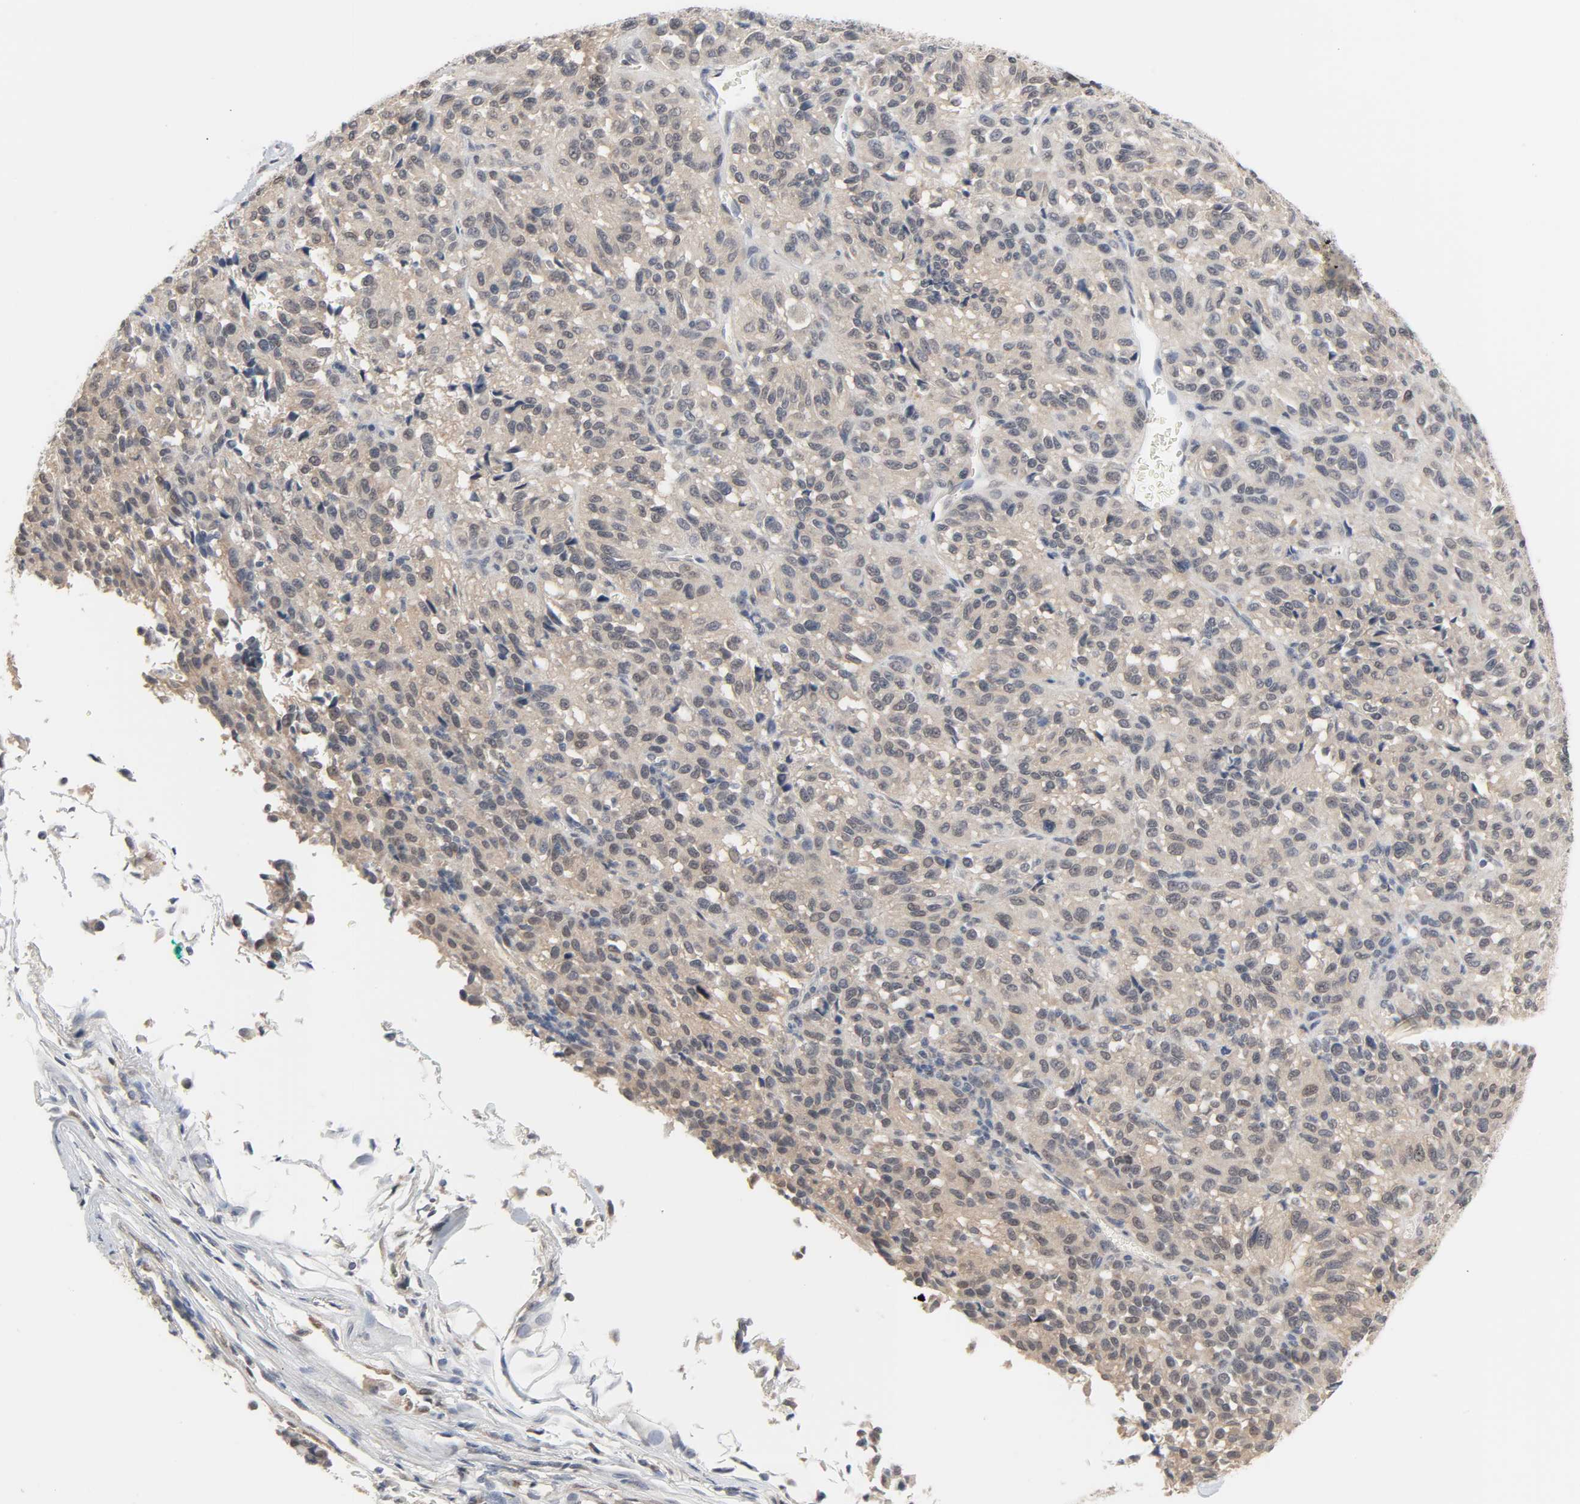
{"staining": {"intensity": "weak", "quantity": "25%-75%", "location": "cytoplasmic/membranous"}, "tissue": "melanoma", "cell_type": "Tumor cells", "image_type": "cancer", "snomed": [{"axis": "morphology", "description": "Malignant melanoma, Metastatic site"}, {"axis": "topography", "description": "Lung"}], "caption": "DAB immunohistochemical staining of human melanoma displays weak cytoplasmic/membranous protein staining in about 25%-75% of tumor cells.", "gene": "ACSS2", "patient": {"sex": "male", "age": 64}}